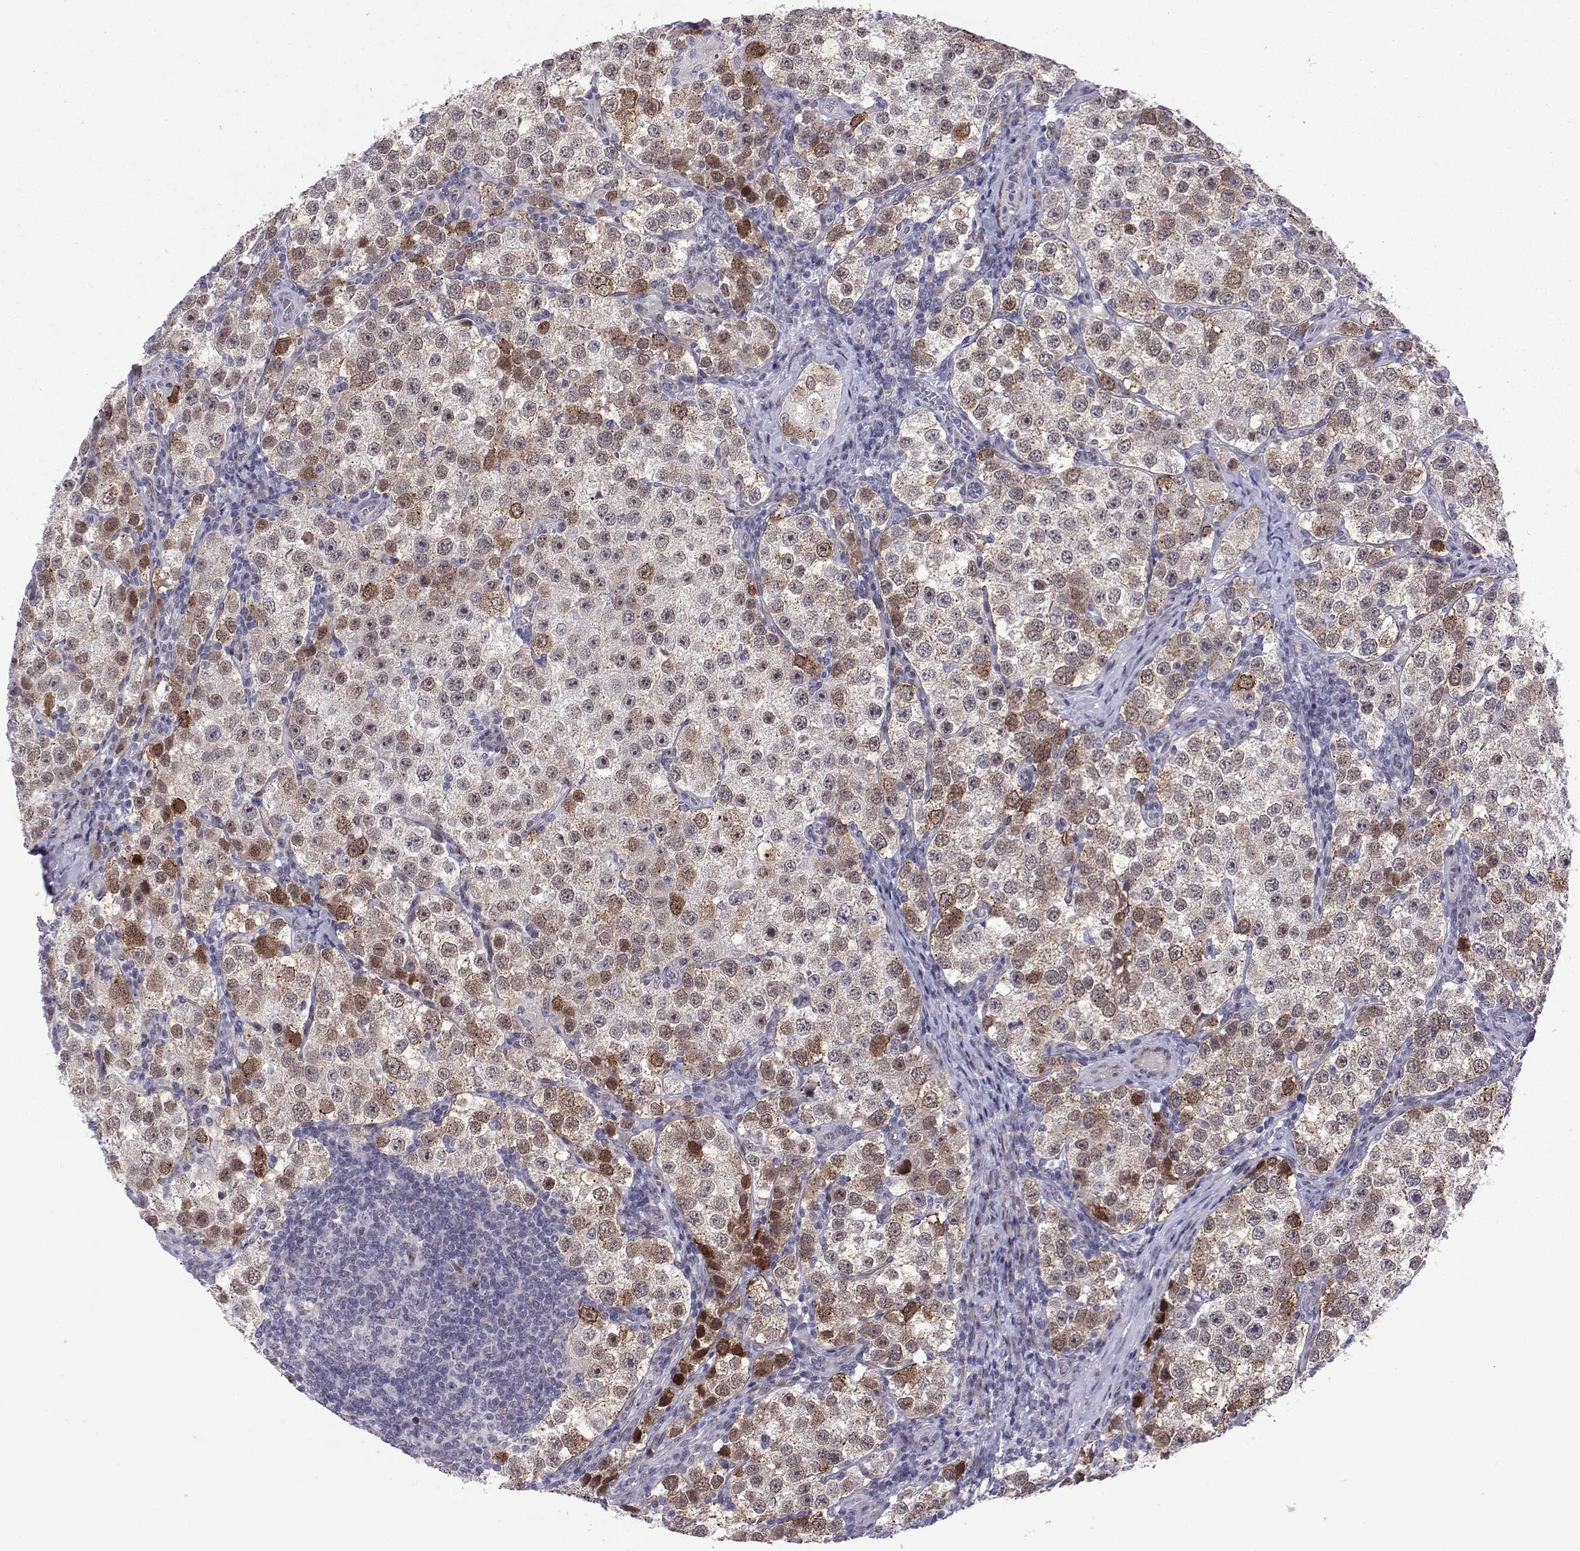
{"staining": {"intensity": "moderate", "quantity": "25%-75%", "location": "nuclear"}, "tissue": "testis cancer", "cell_type": "Tumor cells", "image_type": "cancer", "snomed": [{"axis": "morphology", "description": "Seminoma, NOS"}, {"axis": "topography", "description": "Testis"}], "caption": "An image of testis seminoma stained for a protein shows moderate nuclear brown staining in tumor cells.", "gene": "EFCAB3", "patient": {"sex": "male", "age": 37}}